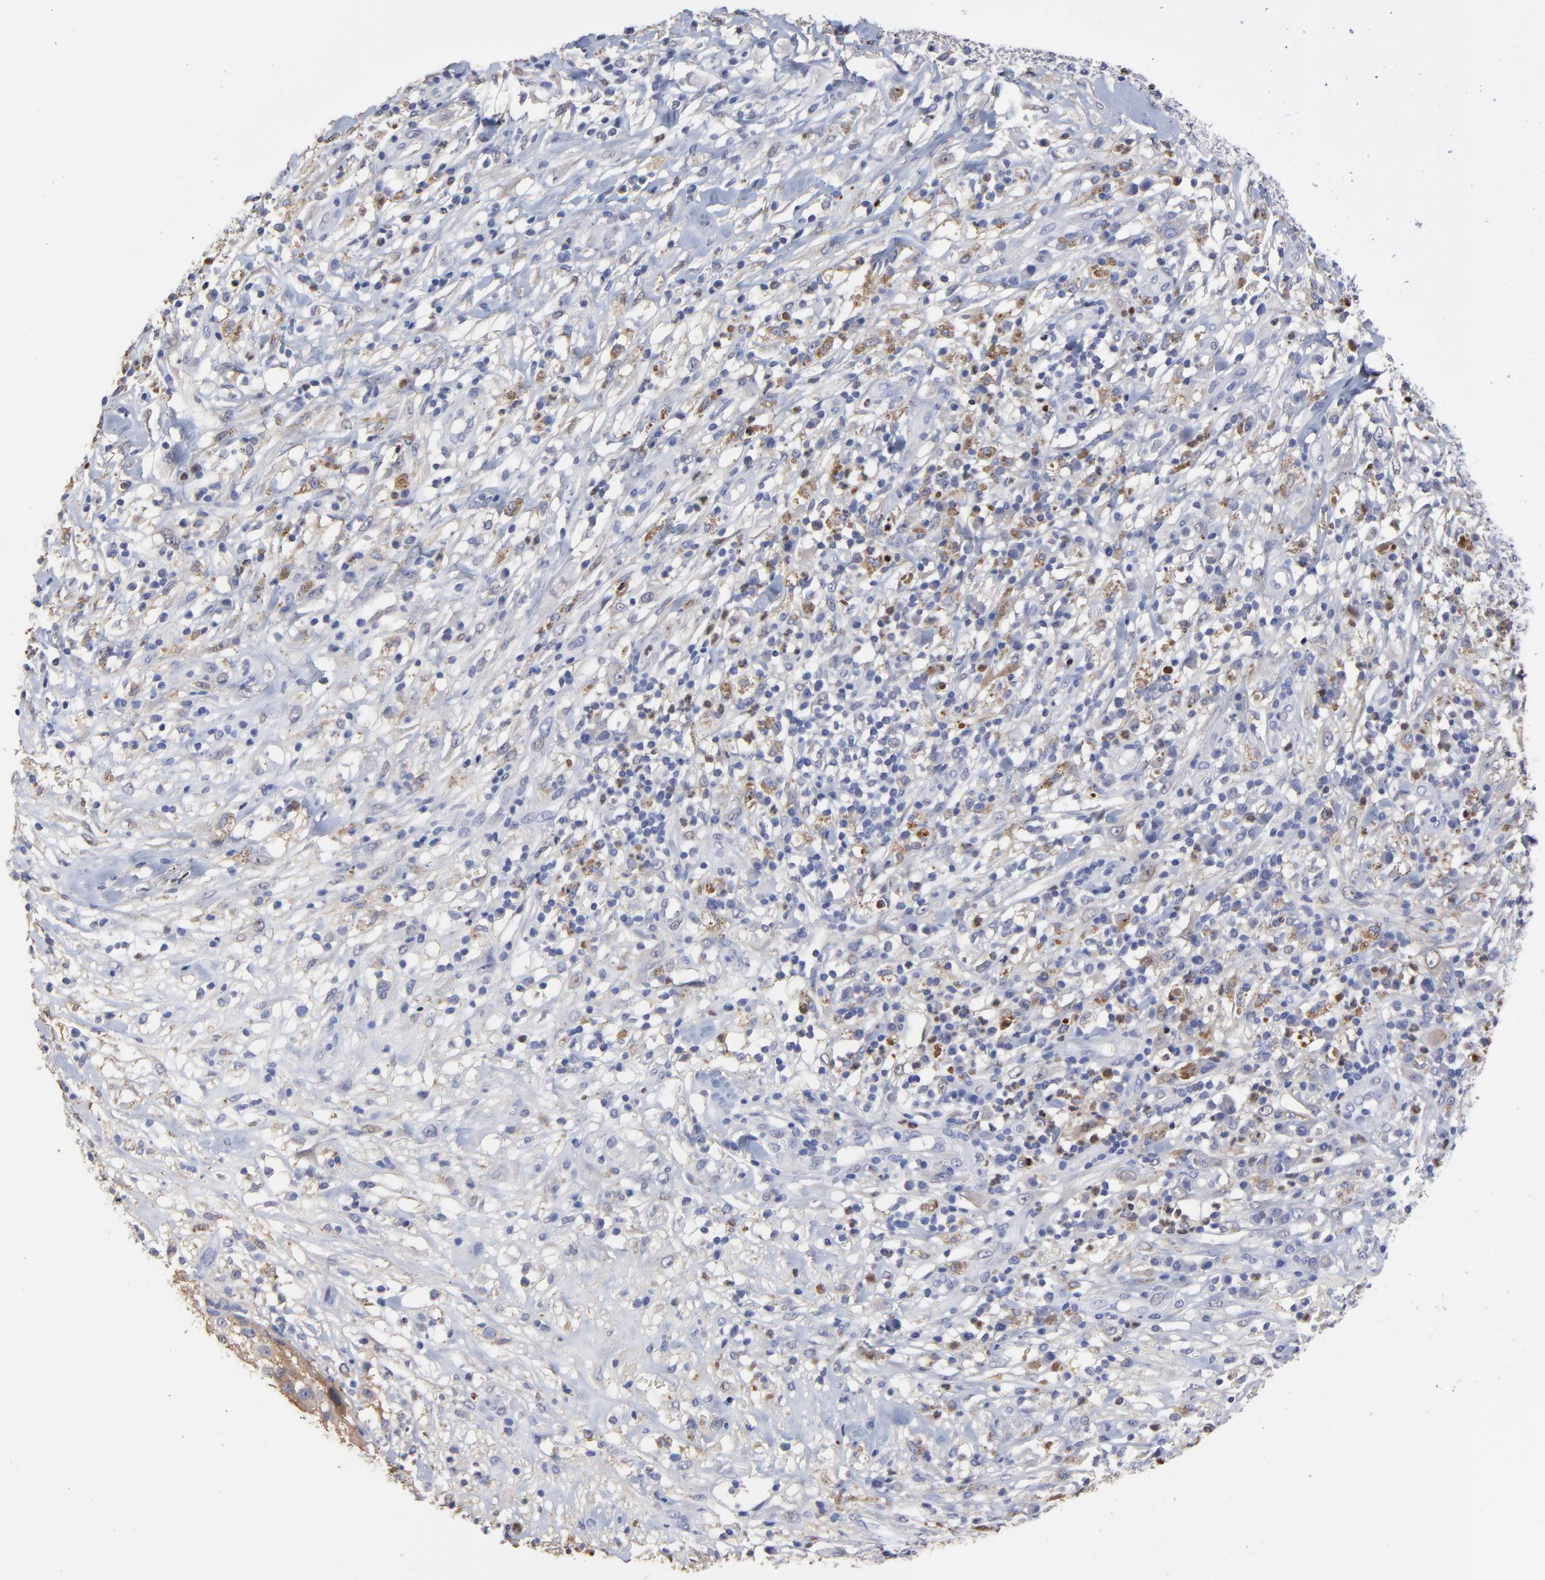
{"staining": {"intensity": "negative", "quantity": "none", "location": "none"}, "tissue": "melanoma", "cell_type": "Tumor cells", "image_type": "cancer", "snomed": [{"axis": "morphology", "description": "Necrosis, NOS"}, {"axis": "morphology", "description": "Malignant melanoma, NOS"}, {"axis": "topography", "description": "Skin"}], "caption": "Human malignant melanoma stained for a protein using immunohistochemistry demonstrates no expression in tumor cells.", "gene": "SMARCA1", "patient": {"sex": "female", "age": 87}}